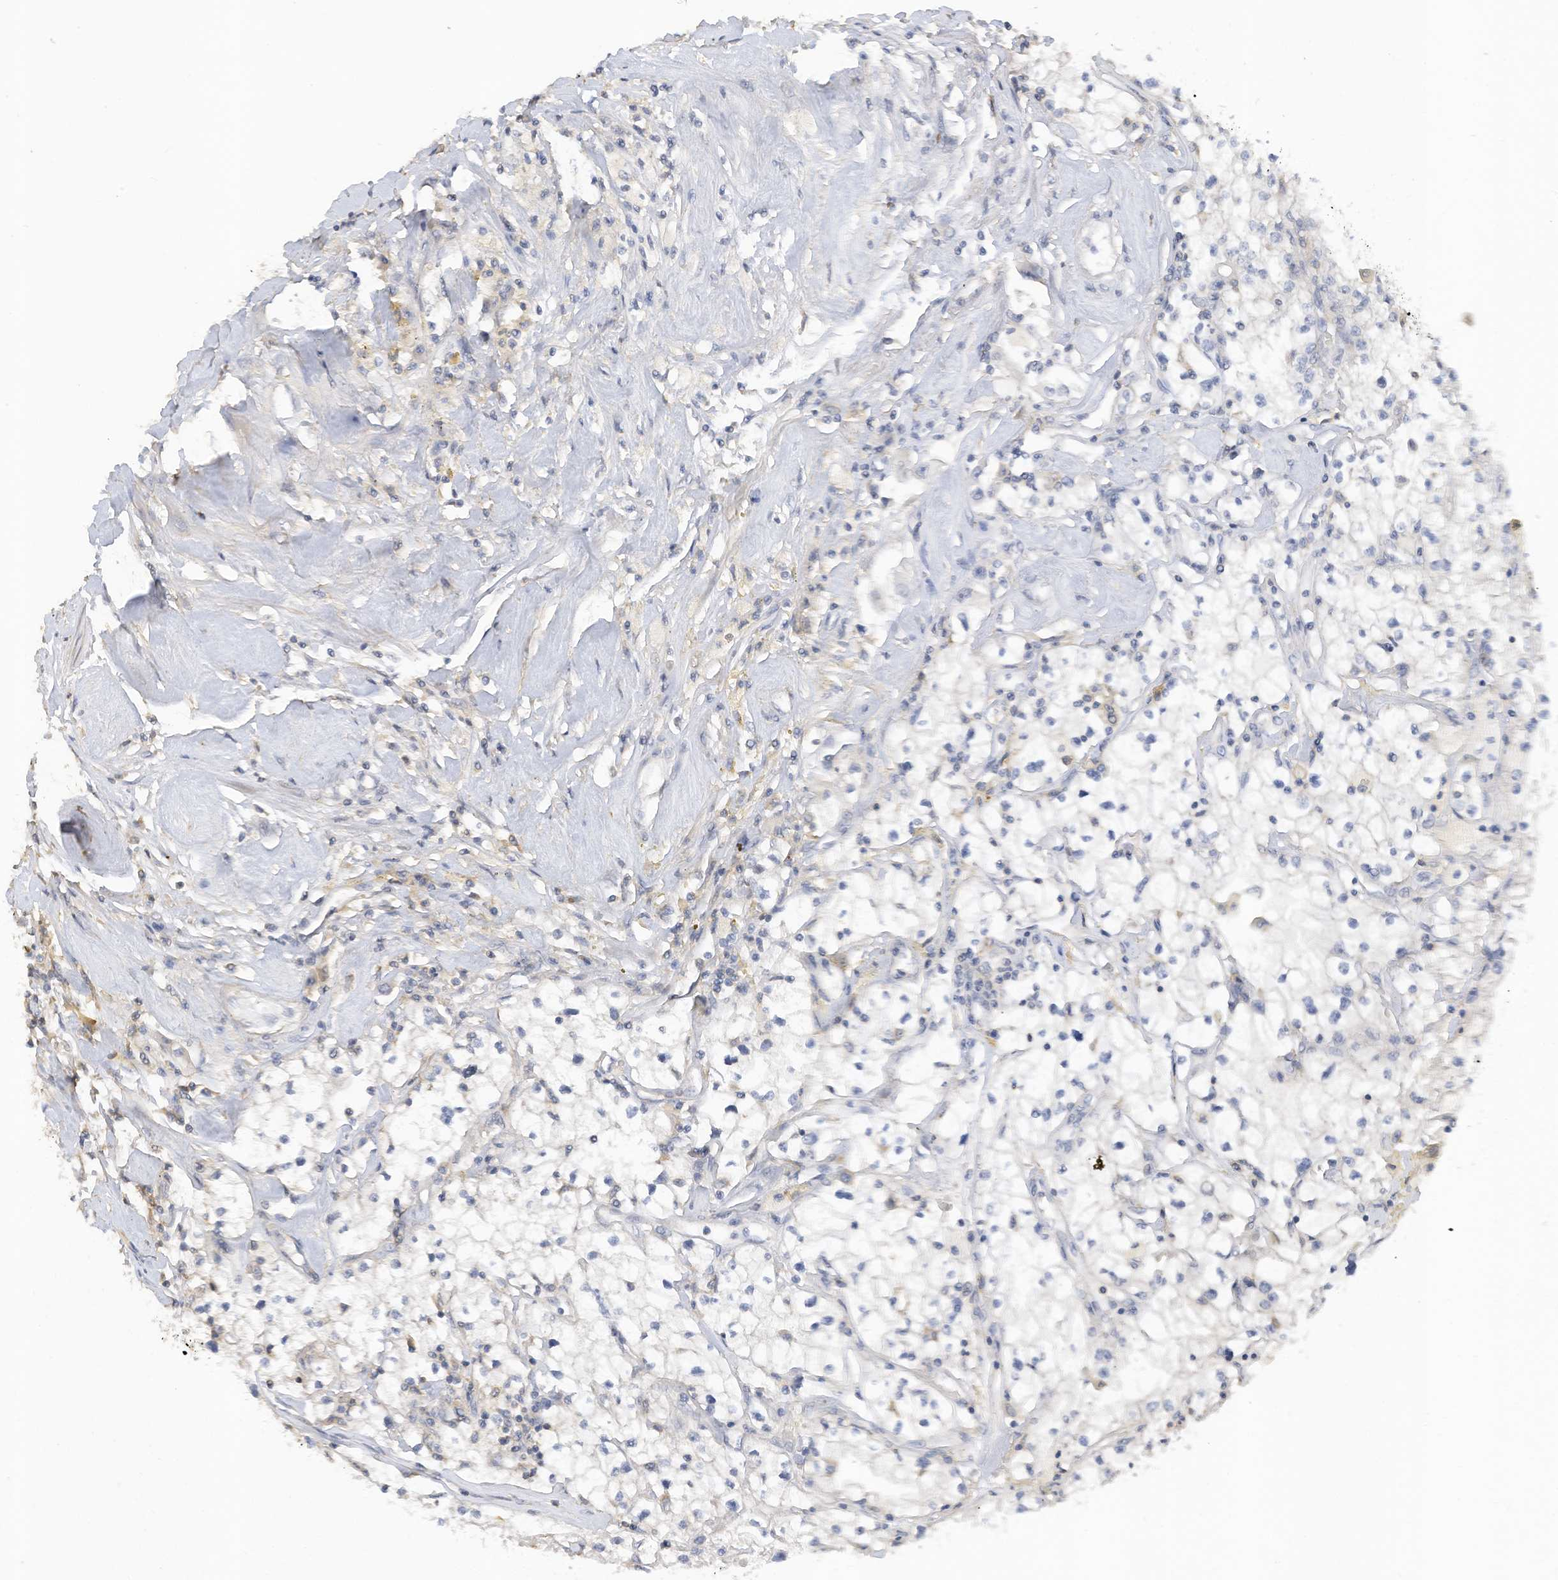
{"staining": {"intensity": "negative", "quantity": "none", "location": "none"}, "tissue": "renal cancer", "cell_type": "Tumor cells", "image_type": "cancer", "snomed": [{"axis": "morphology", "description": "Adenocarcinoma, NOS"}, {"axis": "topography", "description": "Kidney"}], "caption": "Tumor cells are negative for brown protein staining in renal cancer.", "gene": "SLFN14", "patient": {"sex": "male", "age": 56}}